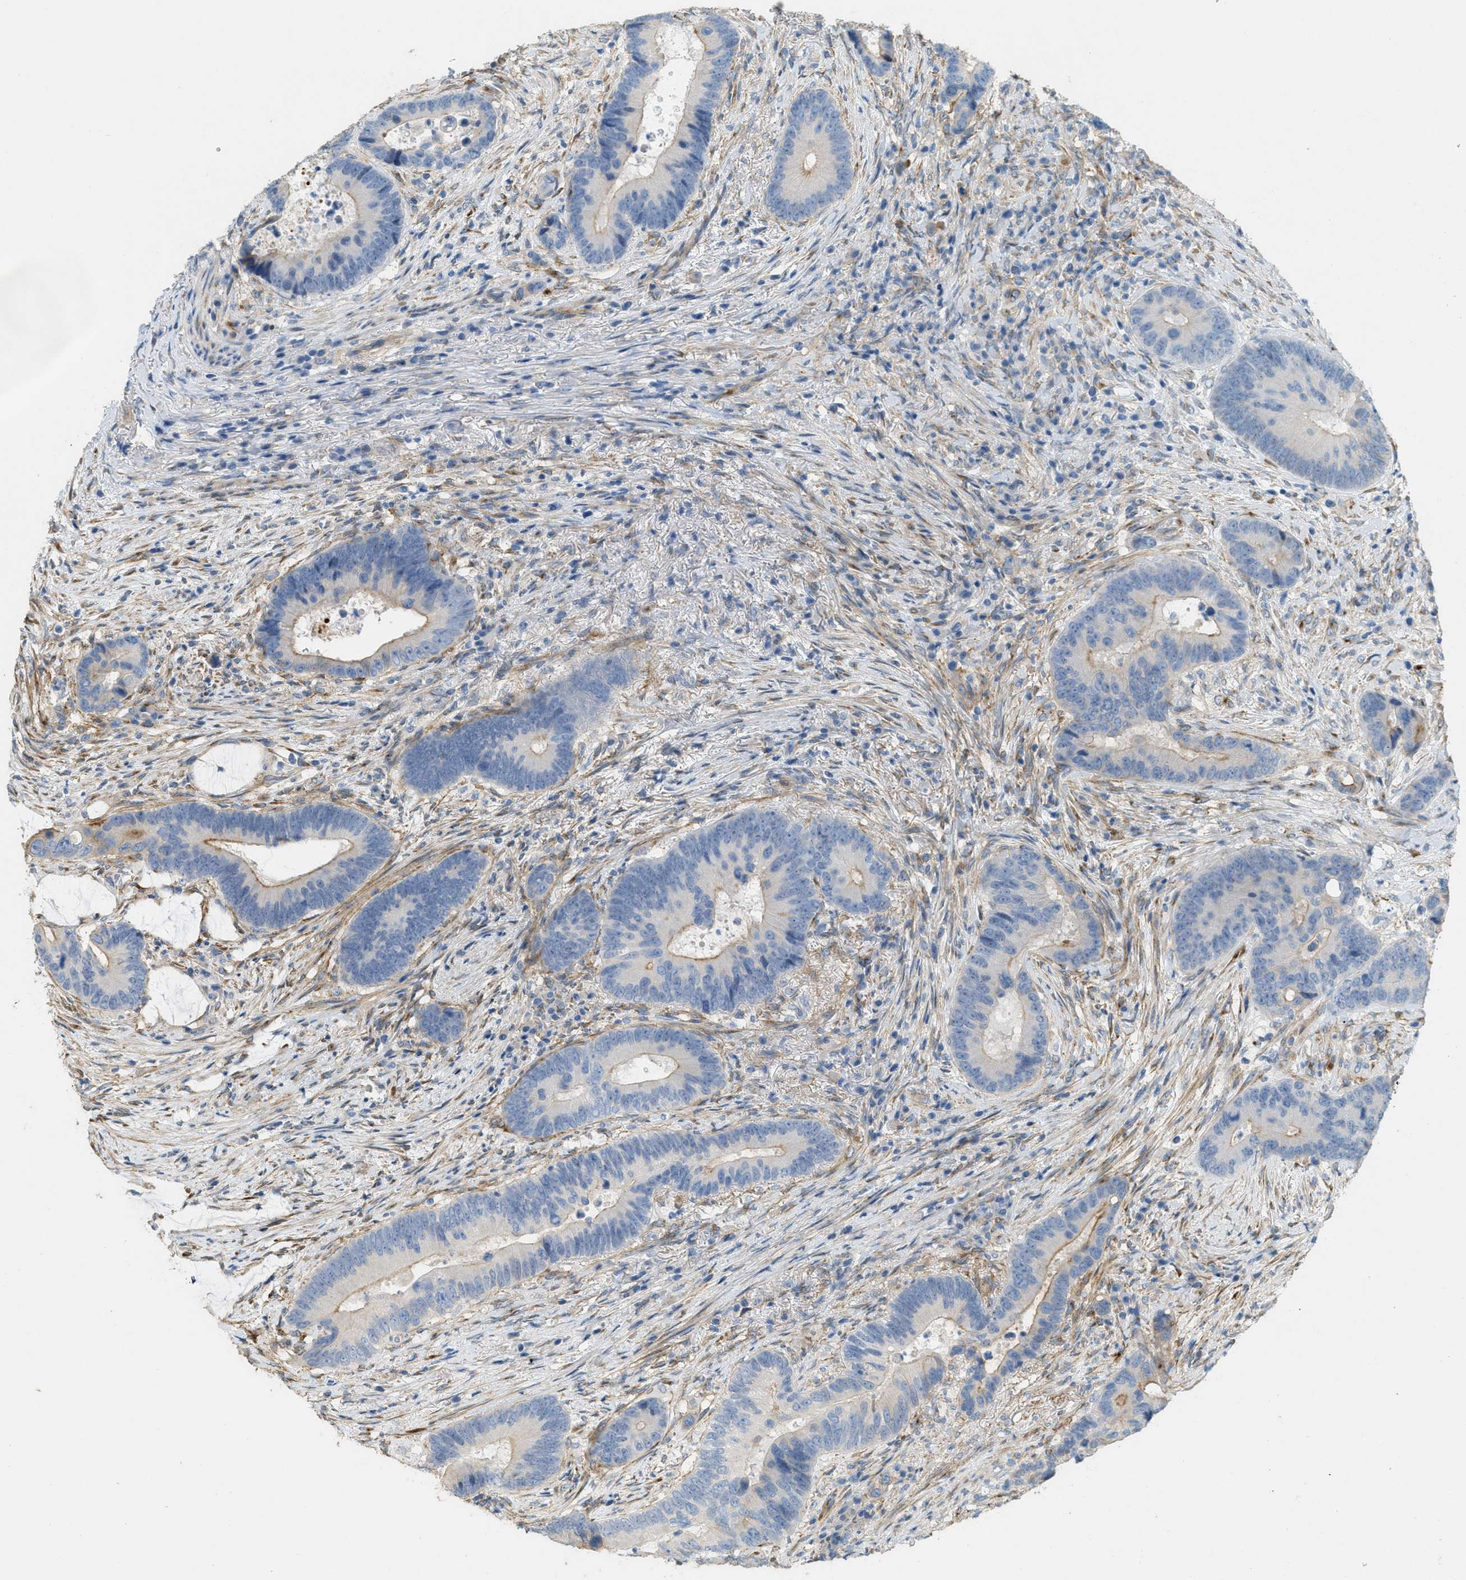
{"staining": {"intensity": "weak", "quantity": "<25%", "location": "cytoplasmic/membranous"}, "tissue": "colorectal cancer", "cell_type": "Tumor cells", "image_type": "cancer", "snomed": [{"axis": "morphology", "description": "Adenocarcinoma, NOS"}, {"axis": "topography", "description": "Rectum"}], "caption": "This is an IHC histopathology image of human colorectal cancer. There is no expression in tumor cells.", "gene": "ADCY5", "patient": {"sex": "female", "age": 89}}